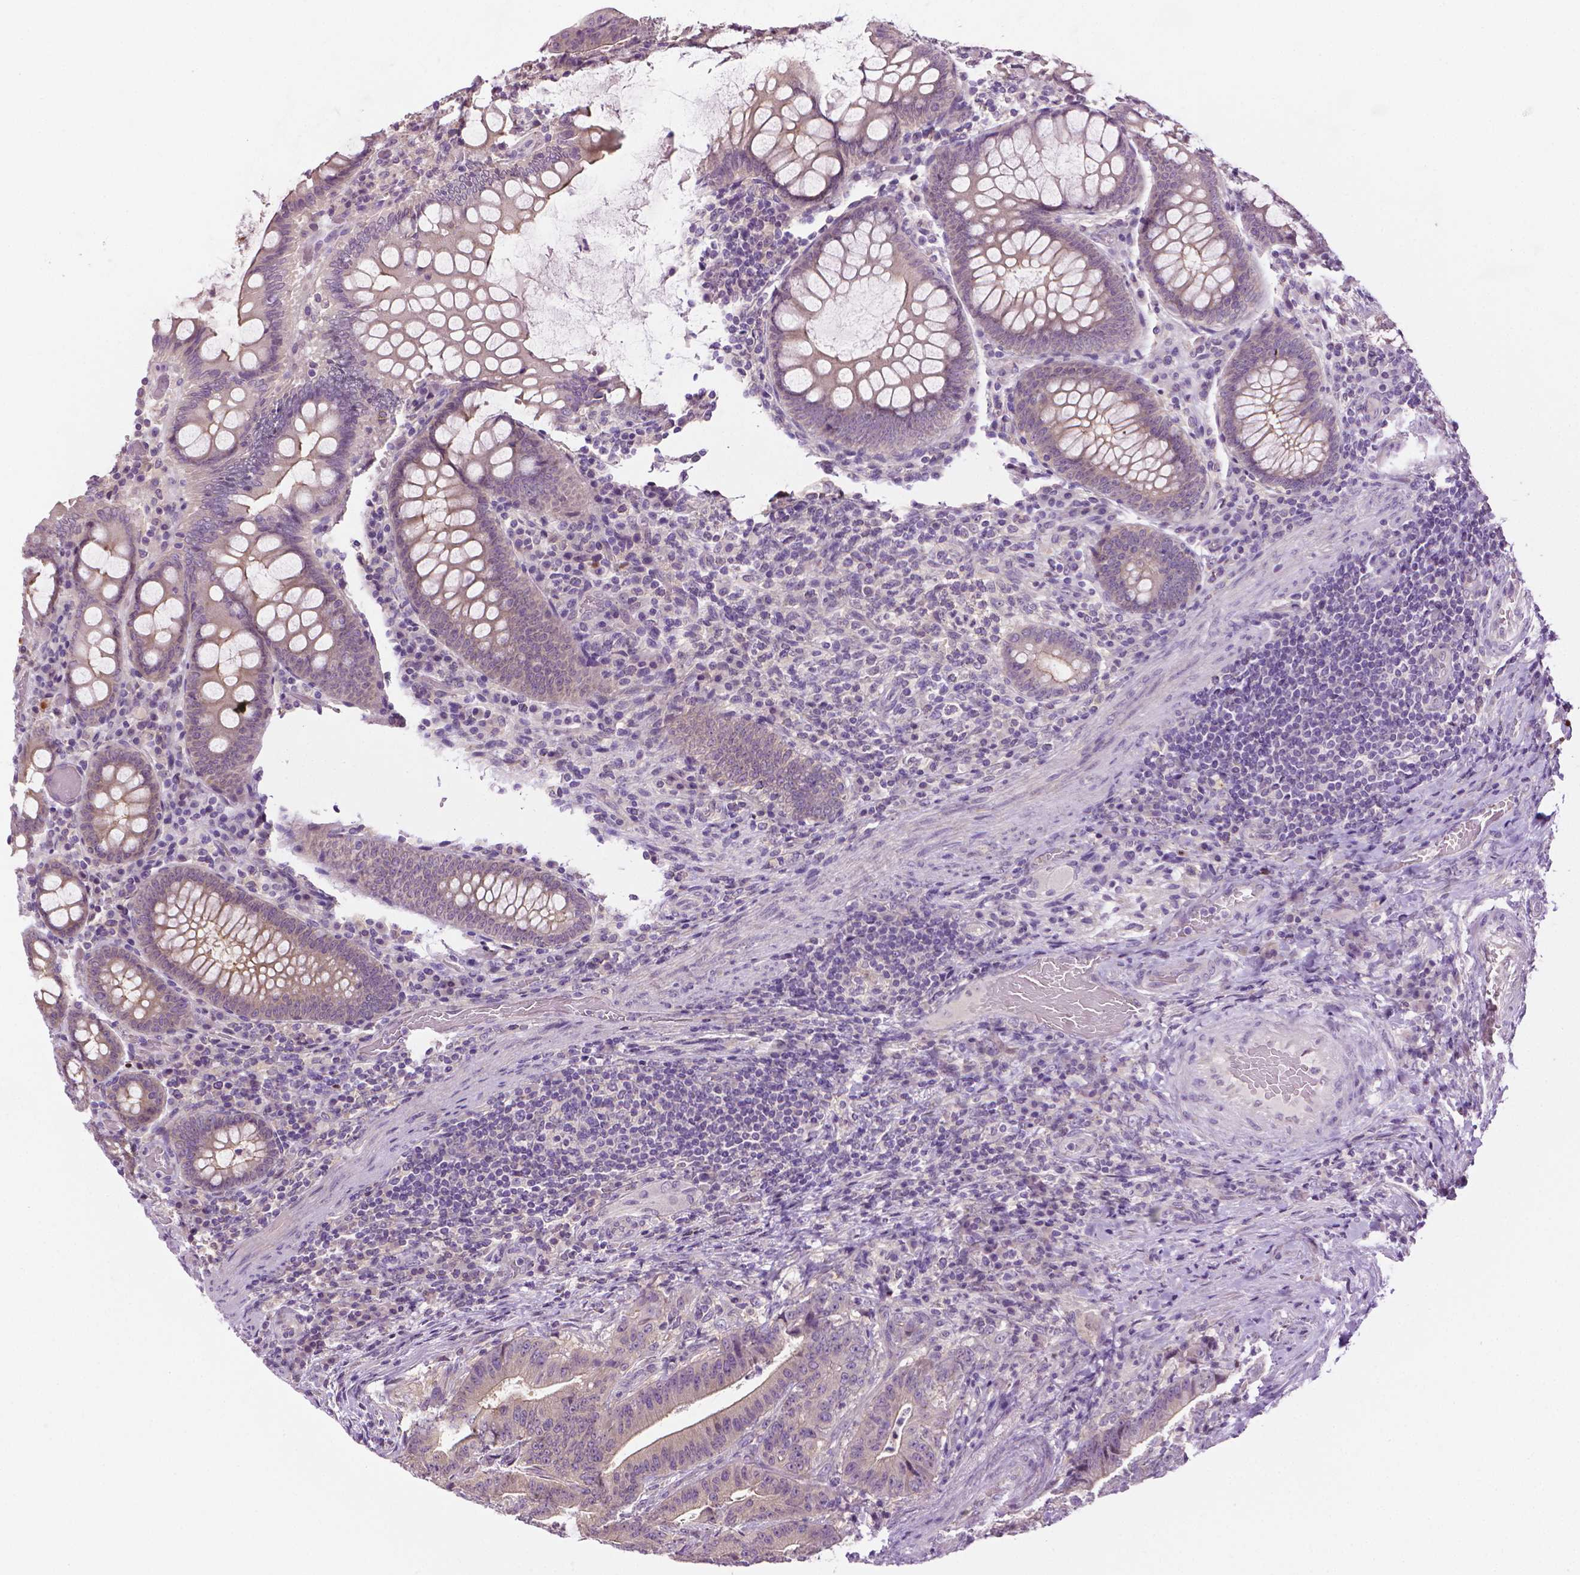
{"staining": {"intensity": "negative", "quantity": "none", "location": "none"}, "tissue": "colorectal cancer", "cell_type": "Tumor cells", "image_type": "cancer", "snomed": [{"axis": "morphology", "description": "Adenocarcinoma, NOS"}, {"axis": "topography", "description": "Colon"}], "caption": "High magnification brightfield microscopy of adenocarcinoma (colorectal) stained with DAB (brown) and counterstained with hematoxylin (blue): tumor cells show no significant staining.", "gene": "MCOLN3", "patient": {"sex": "female", "age": 43}}